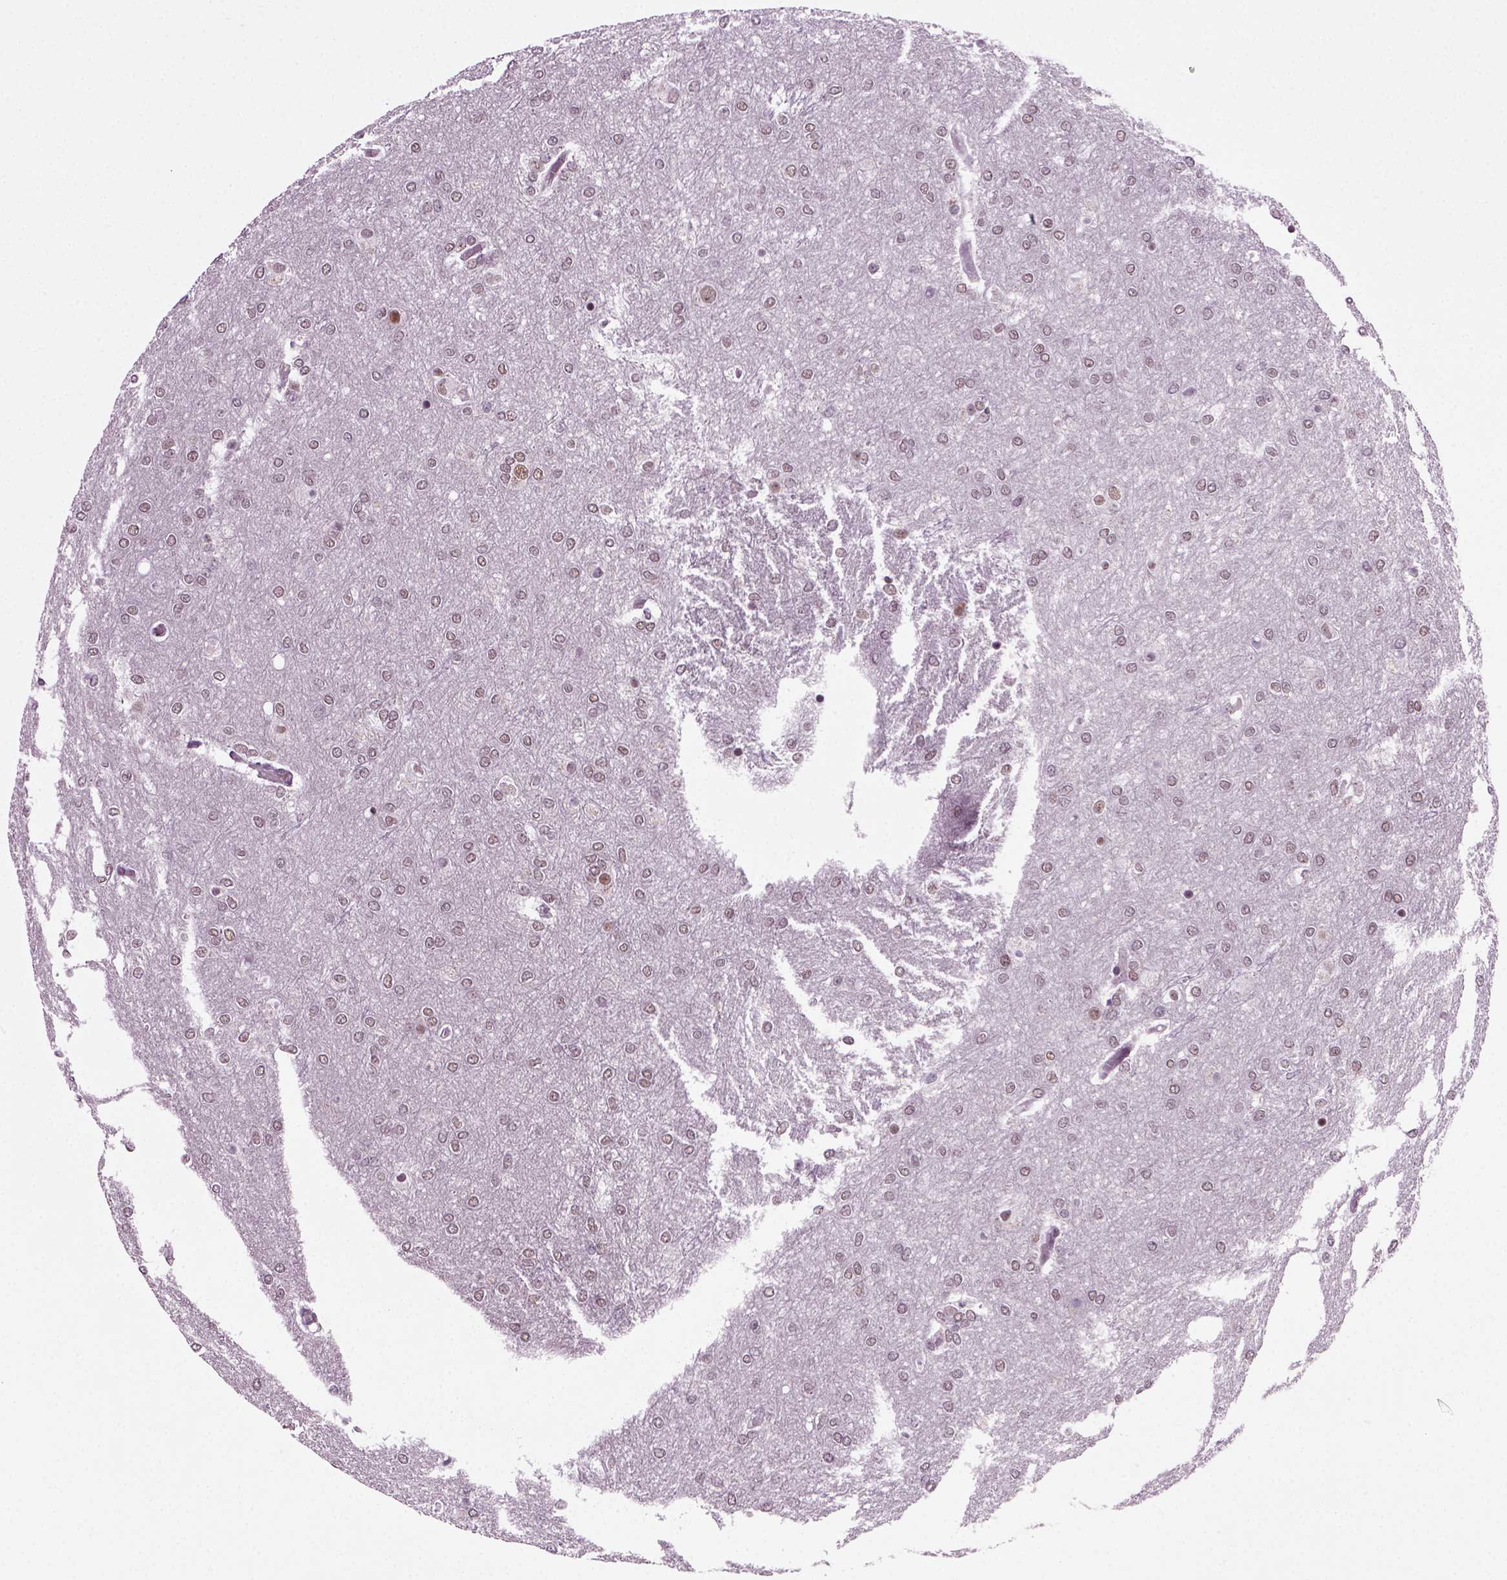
{"staining": {"intensity": "weak", "quantity": "25%-75%", "location": "nuclear"}, "tissue": "glioma", "cell_type": "Tumor cells", "image_type": "cancer", "snomed": [{"axis": "morphology", "description": "Glioma, malignant, High grade"}, {"axis": "topography", "description": "Brain"}], "caption": "IHC micrograph of neoplastic tissue: glioma stained using immunohistochemistry (IHC) shows low levels of weak protein expression localized specifically in the nuclear of tumor cells, appearing as a nuclear brown color.", "gene": "RCOR3", "patient": {"sex": "female", "age": 61}}